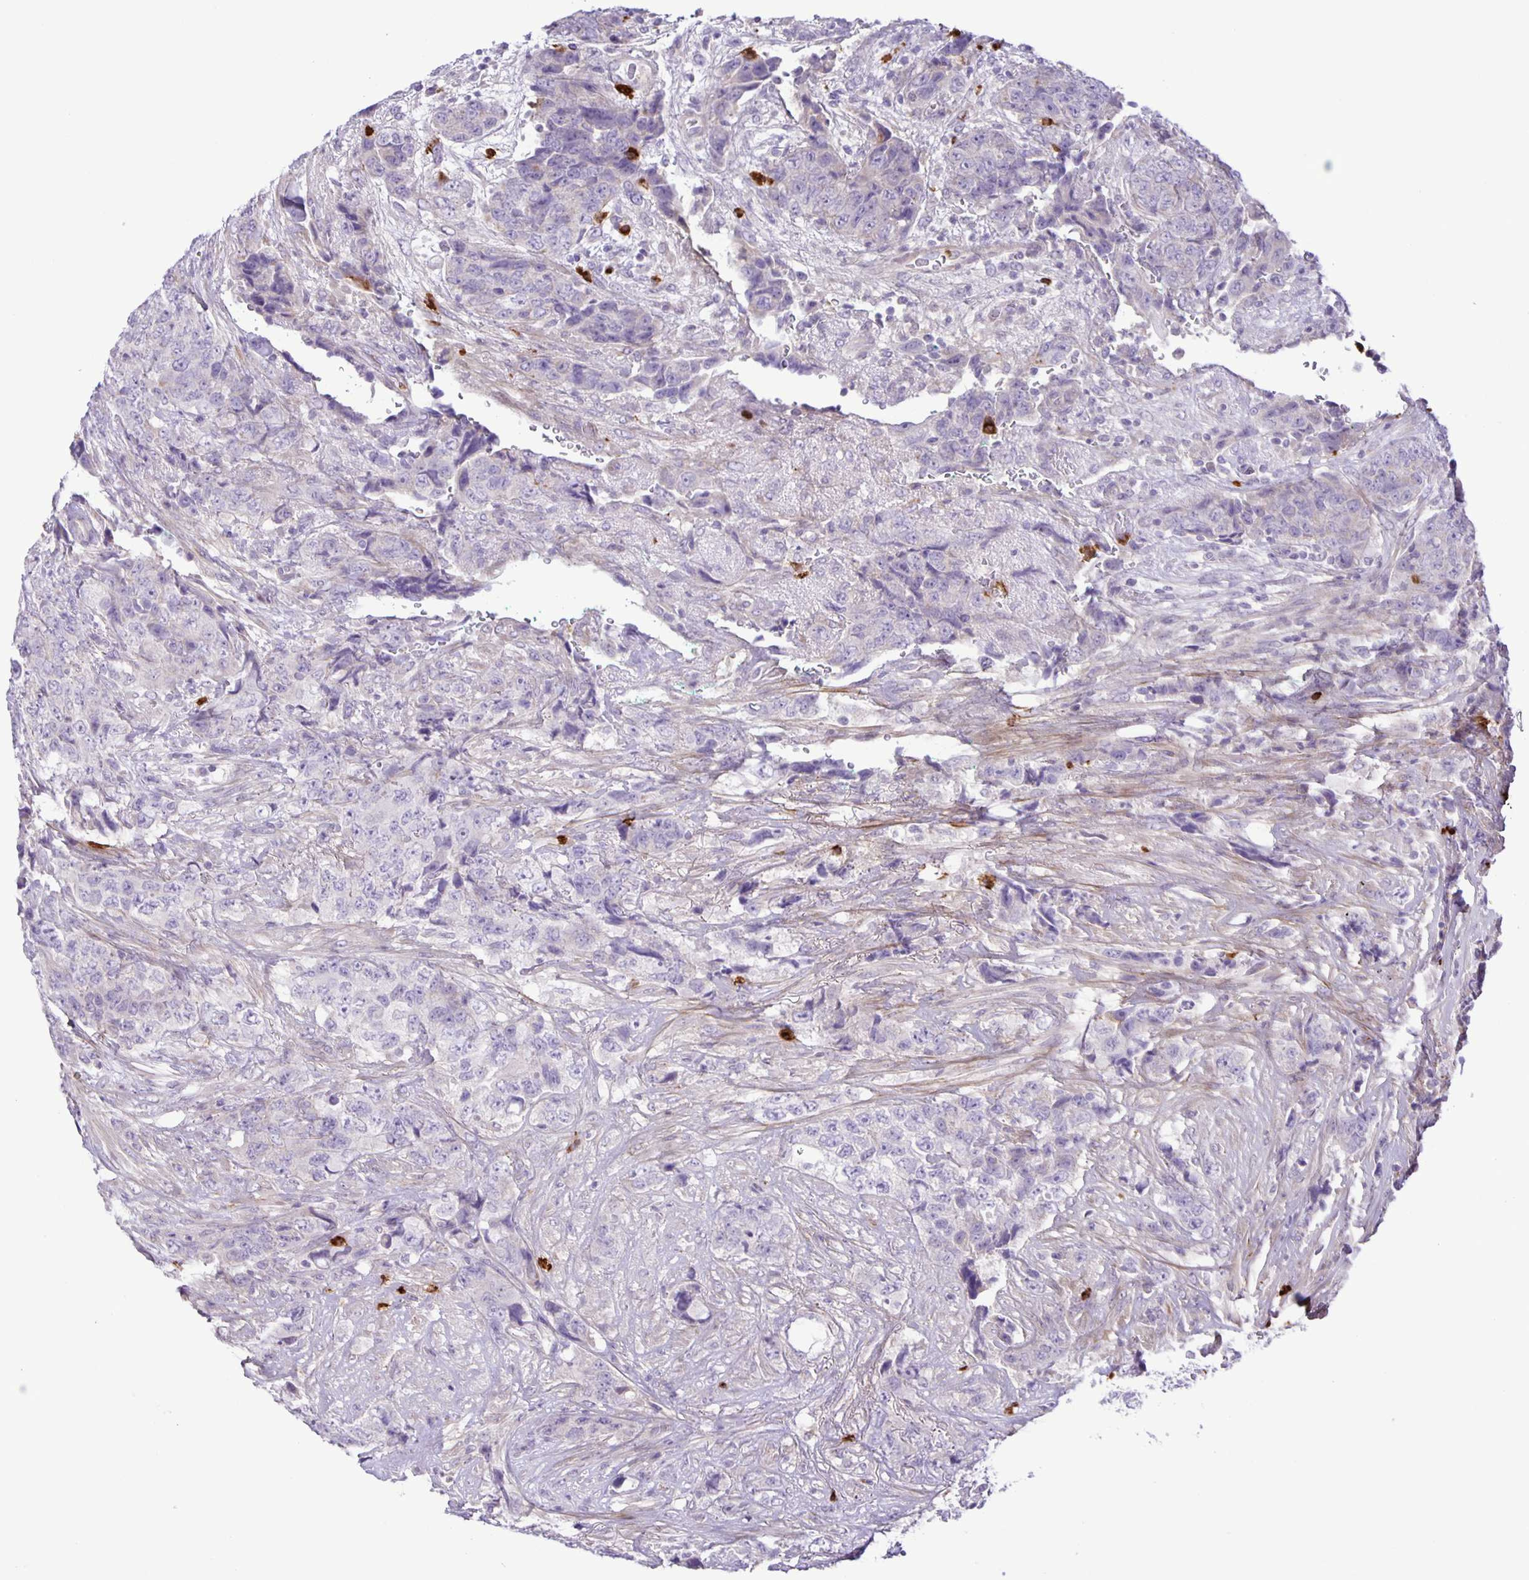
{"staining": {"intensity": "negative", "quantity": "none", "location": "none"}, "tissue": "urothelial cancer", "cell_type": "Tumor cells", "image_type": "cancer", "snomed": [{"axis": "morphology", "description": "Urothelial carcinoma, High grade"}, {"axis": "topography", "description": "Urinary bladder"}], "caption": "This is an immunohistochemistry (IHC) micrograph of high-grade urothelial carcinoma. There is no positivity in tumor cells.", "gene": "ADCK1", "patient": {"sex": "female", "age": 78}}